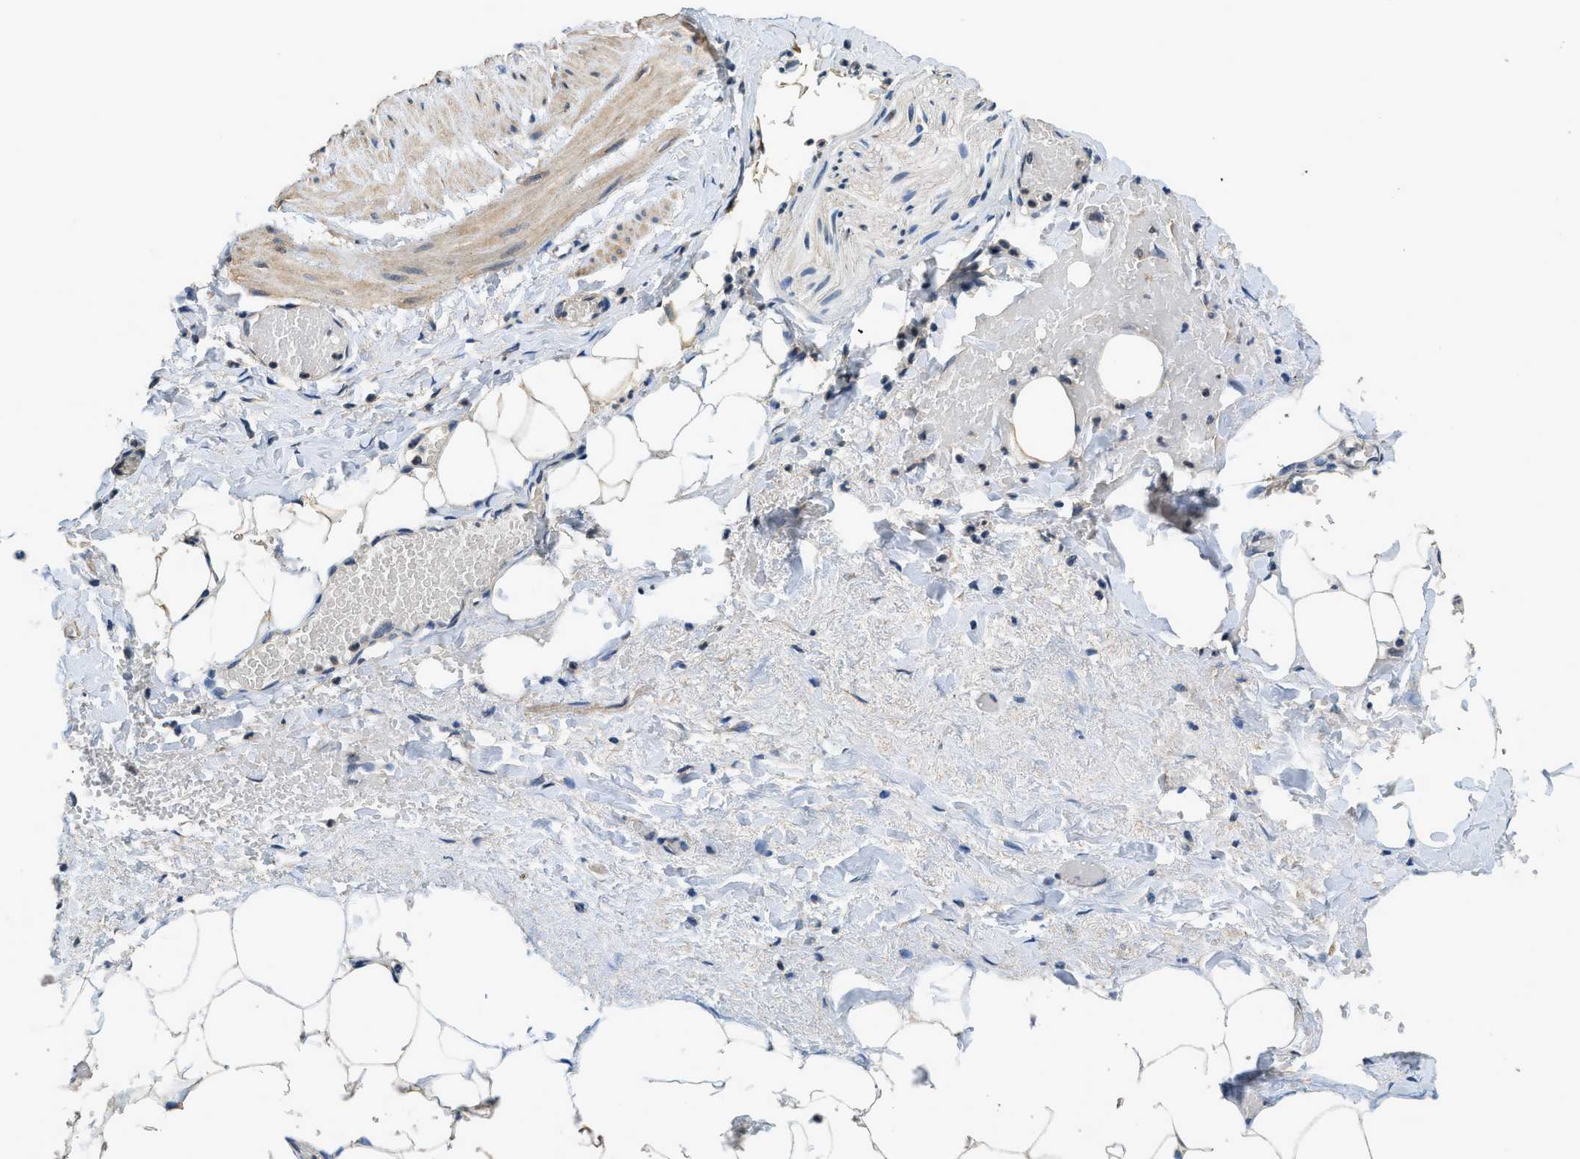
{"staining": {"intensity": "weak", "quantity": ">75%", "location": "cytoplasmic/membranous"}, "tissue": "adipose tissue", "cell_type": "Adipocytes", "image_type": "normal", "snomed": [{"axis": "morphology", "description": "Normal tissue, NOS"}, {"axis": "topography", "description": "Soft tissue"}, {"axis": "topography", "description": "Vascular tissue"}], "caption": "Immunohistochemical staining of benign adipose tissue exhibits low levels of weak cytoplasmic/membranous expression in about >75% of adipocytes. (Stains: DAB in brown, nuclei in blue, Microscopy: brightfield microscopy at high magnification).", "gene": "SSH2", "patient": {"sex": "female", "age": 35}}